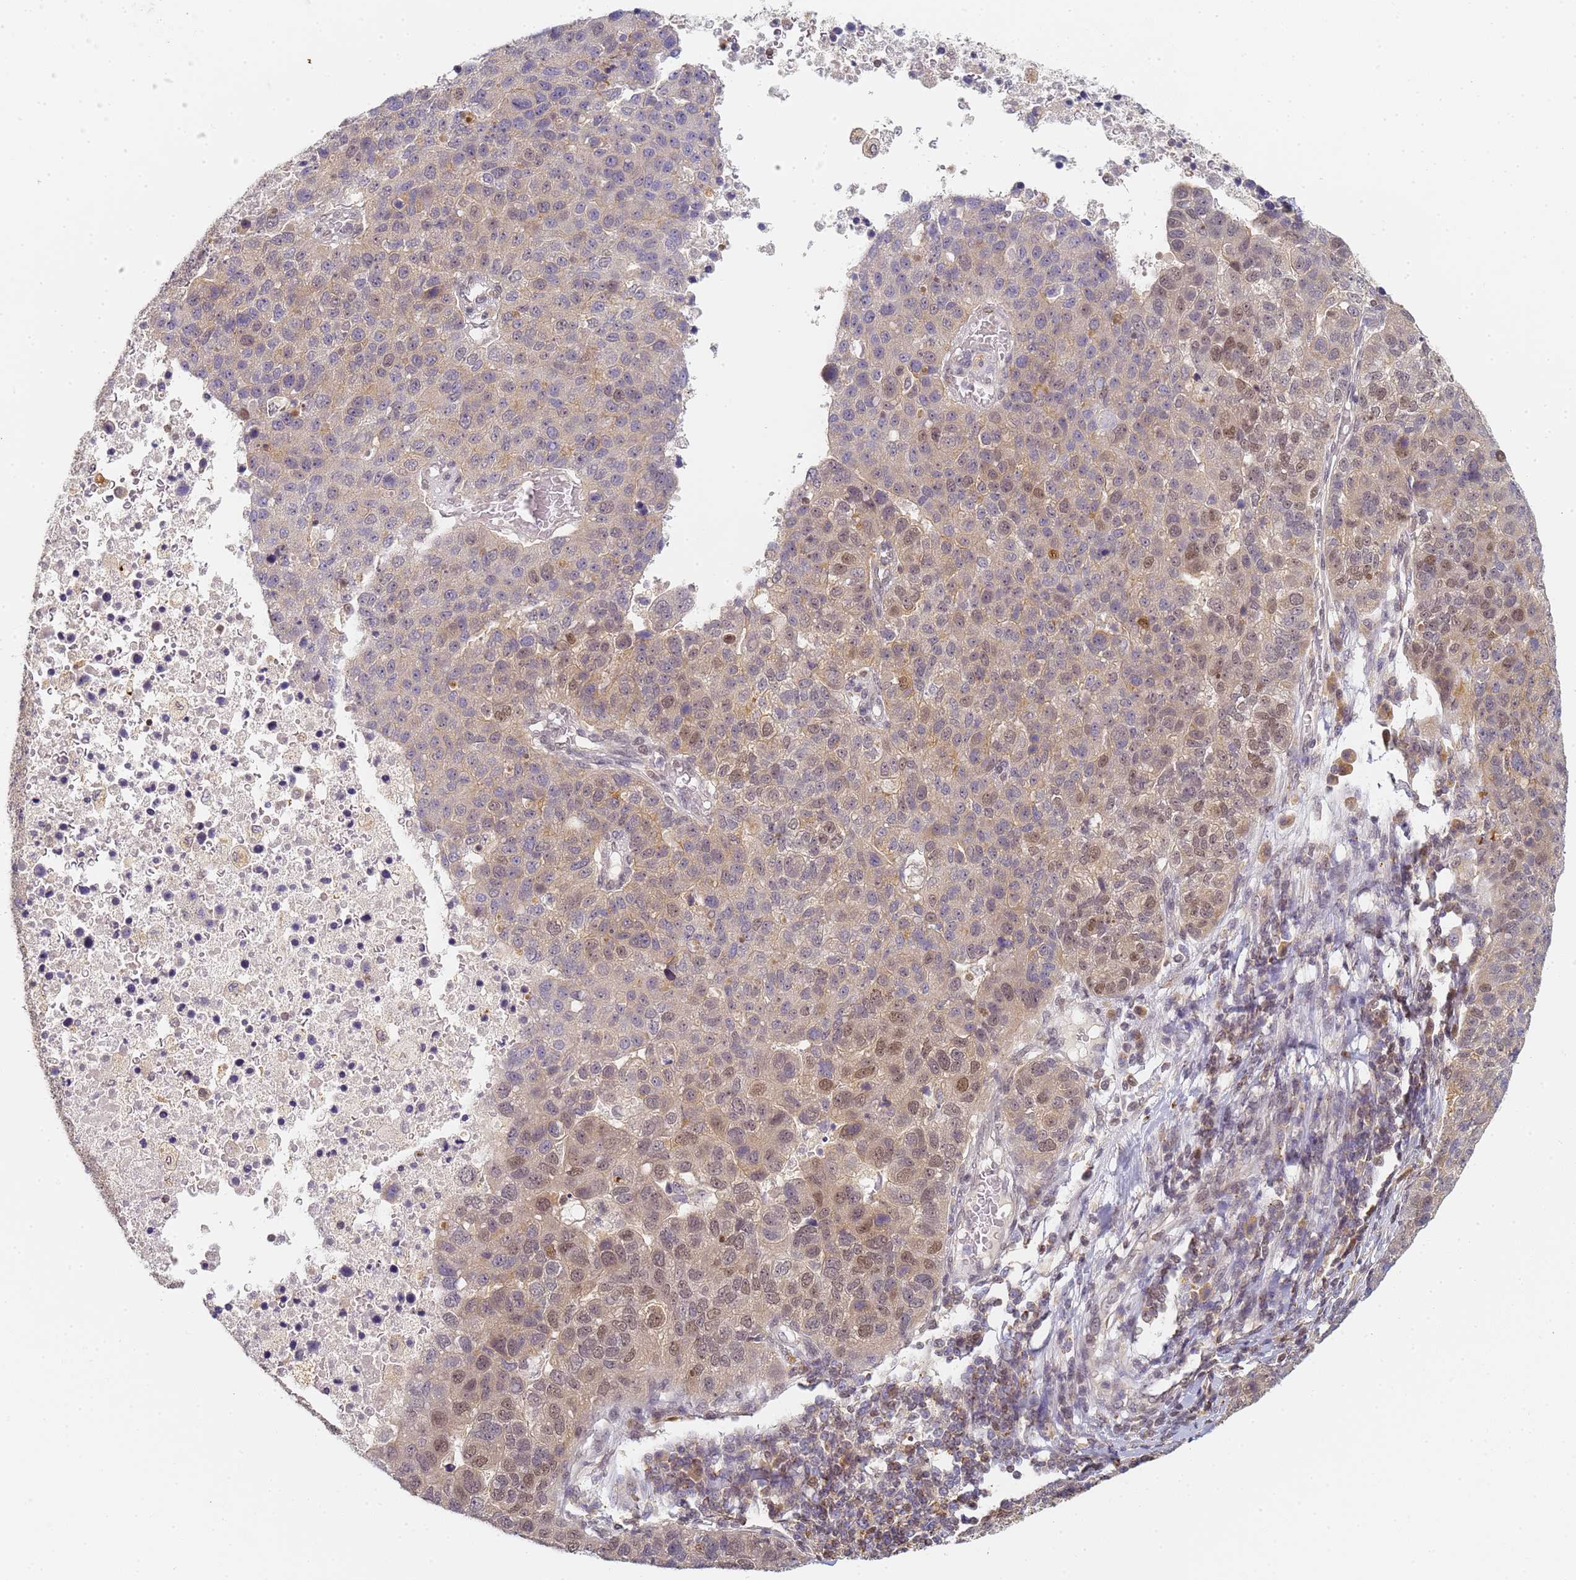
{"staining": {"intensity": "moderate", "quantity": "<25%", "location": "nuclear"}, "tissue": "pancreatic cancer", "cell_type": "Tumor cells", "image_type": "cancer", "snomed": [{"axis": "morphology", "description": "Adenocarcinoma, NOS"}, {"axis": "topography", "description": "Pancreas"}], "caption": "Protein staining displays moderate nuclear positivity in approximately <25% of tumor cells in adenocarcinoma (pancreatic).", "gene": "HMCES", "patient": {"sex": "female", "age": 61}}